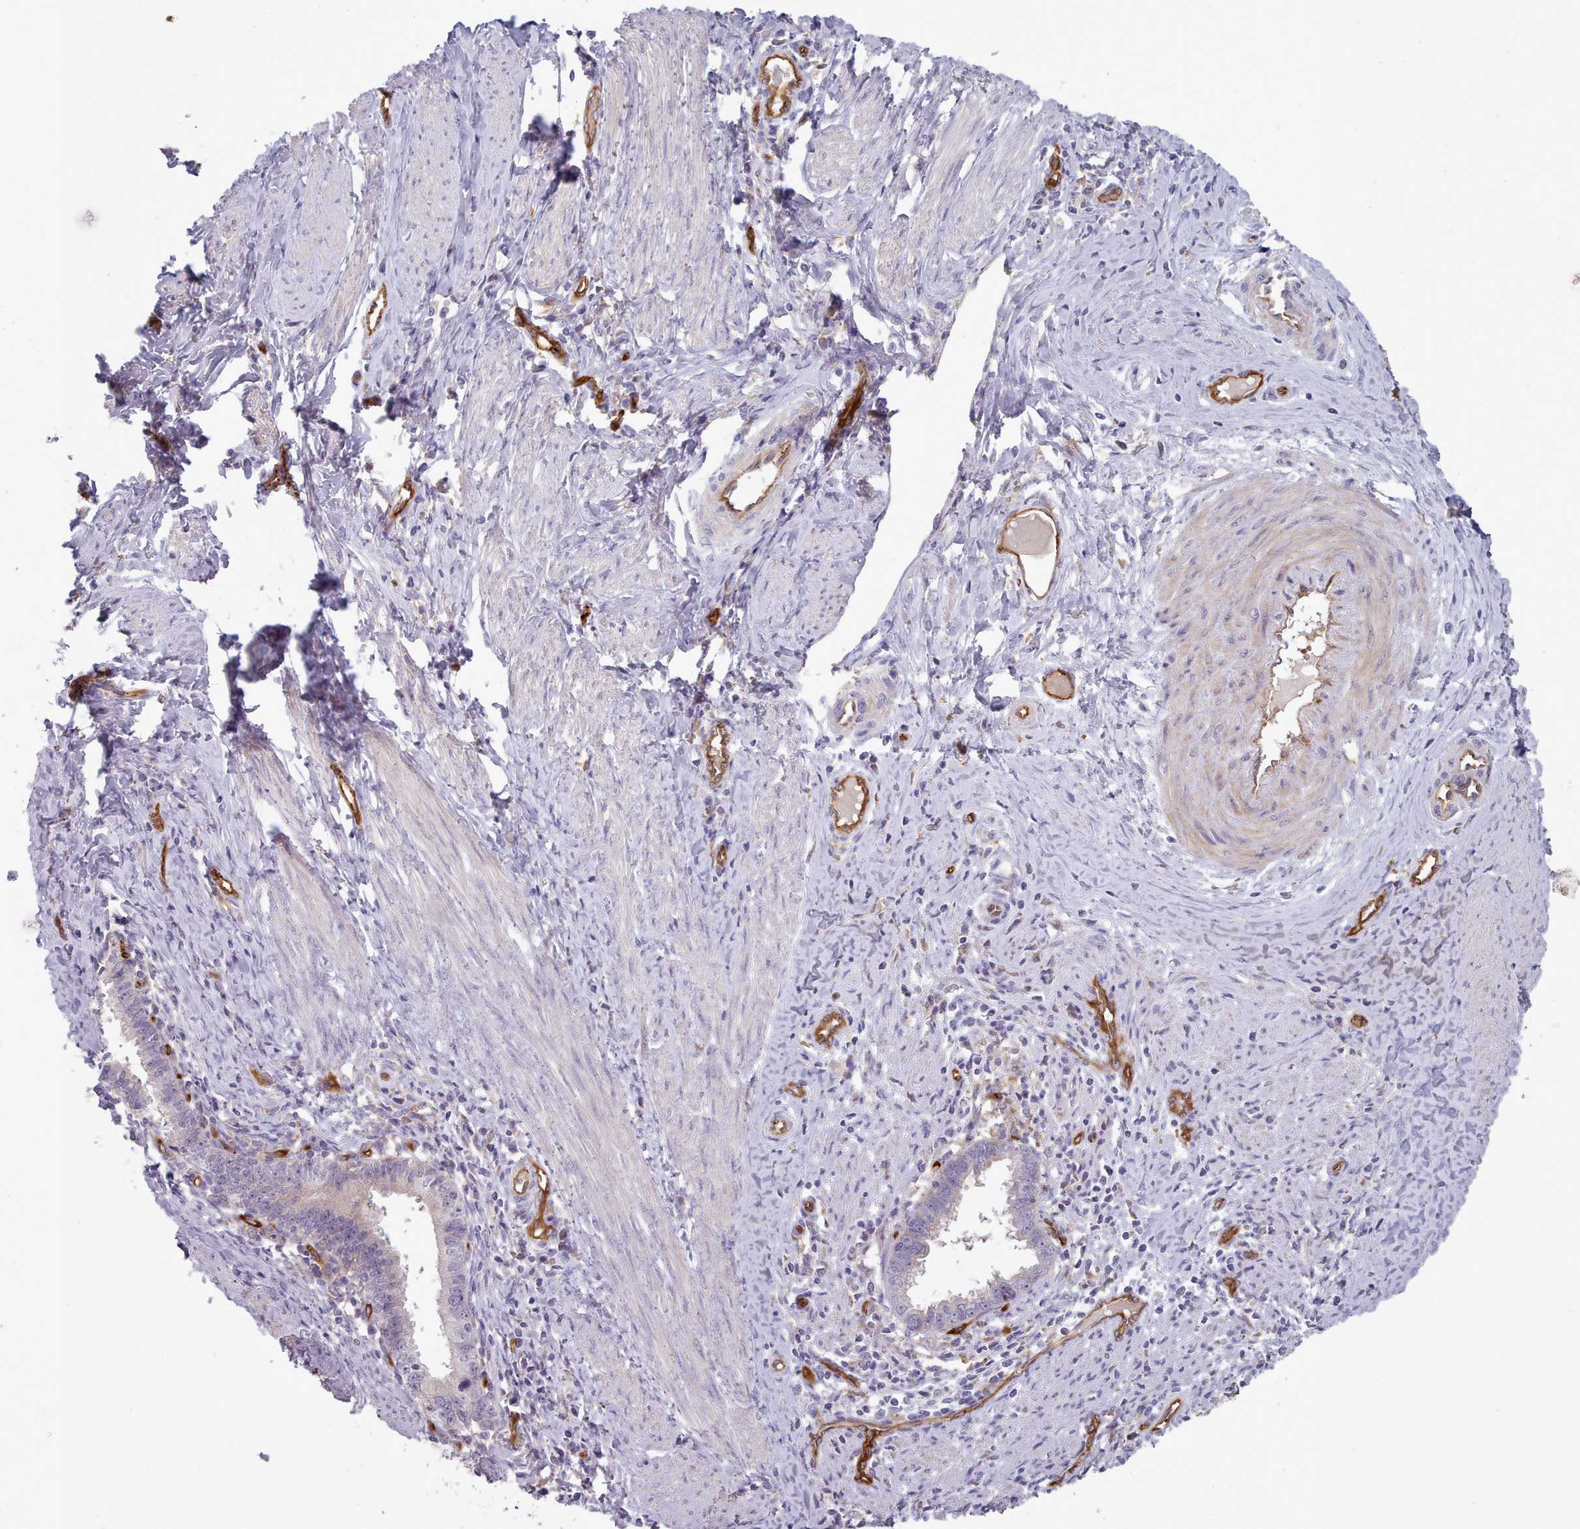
{"staining": {"intensity": "negative", "quantity": "none", "location": "none"}, "tissue": "cervical cancer", "cell_type": "Tumor cells", "image_type": "cancer", "snomed": [{"axis": "morphology", "description": "Adenocarcinoma, NOS"}, {"axis": "topography", "description": "Cervix"}], "caption": "An immunohistochemistry photomicrograph of cervical cancer (adenocarcinoma) is shown. There is no staining in tumor cells of cervical cancer (adenocarcinoma).", "gene": "CD300LF", "patient": {"sex": "female", "age": 36}}